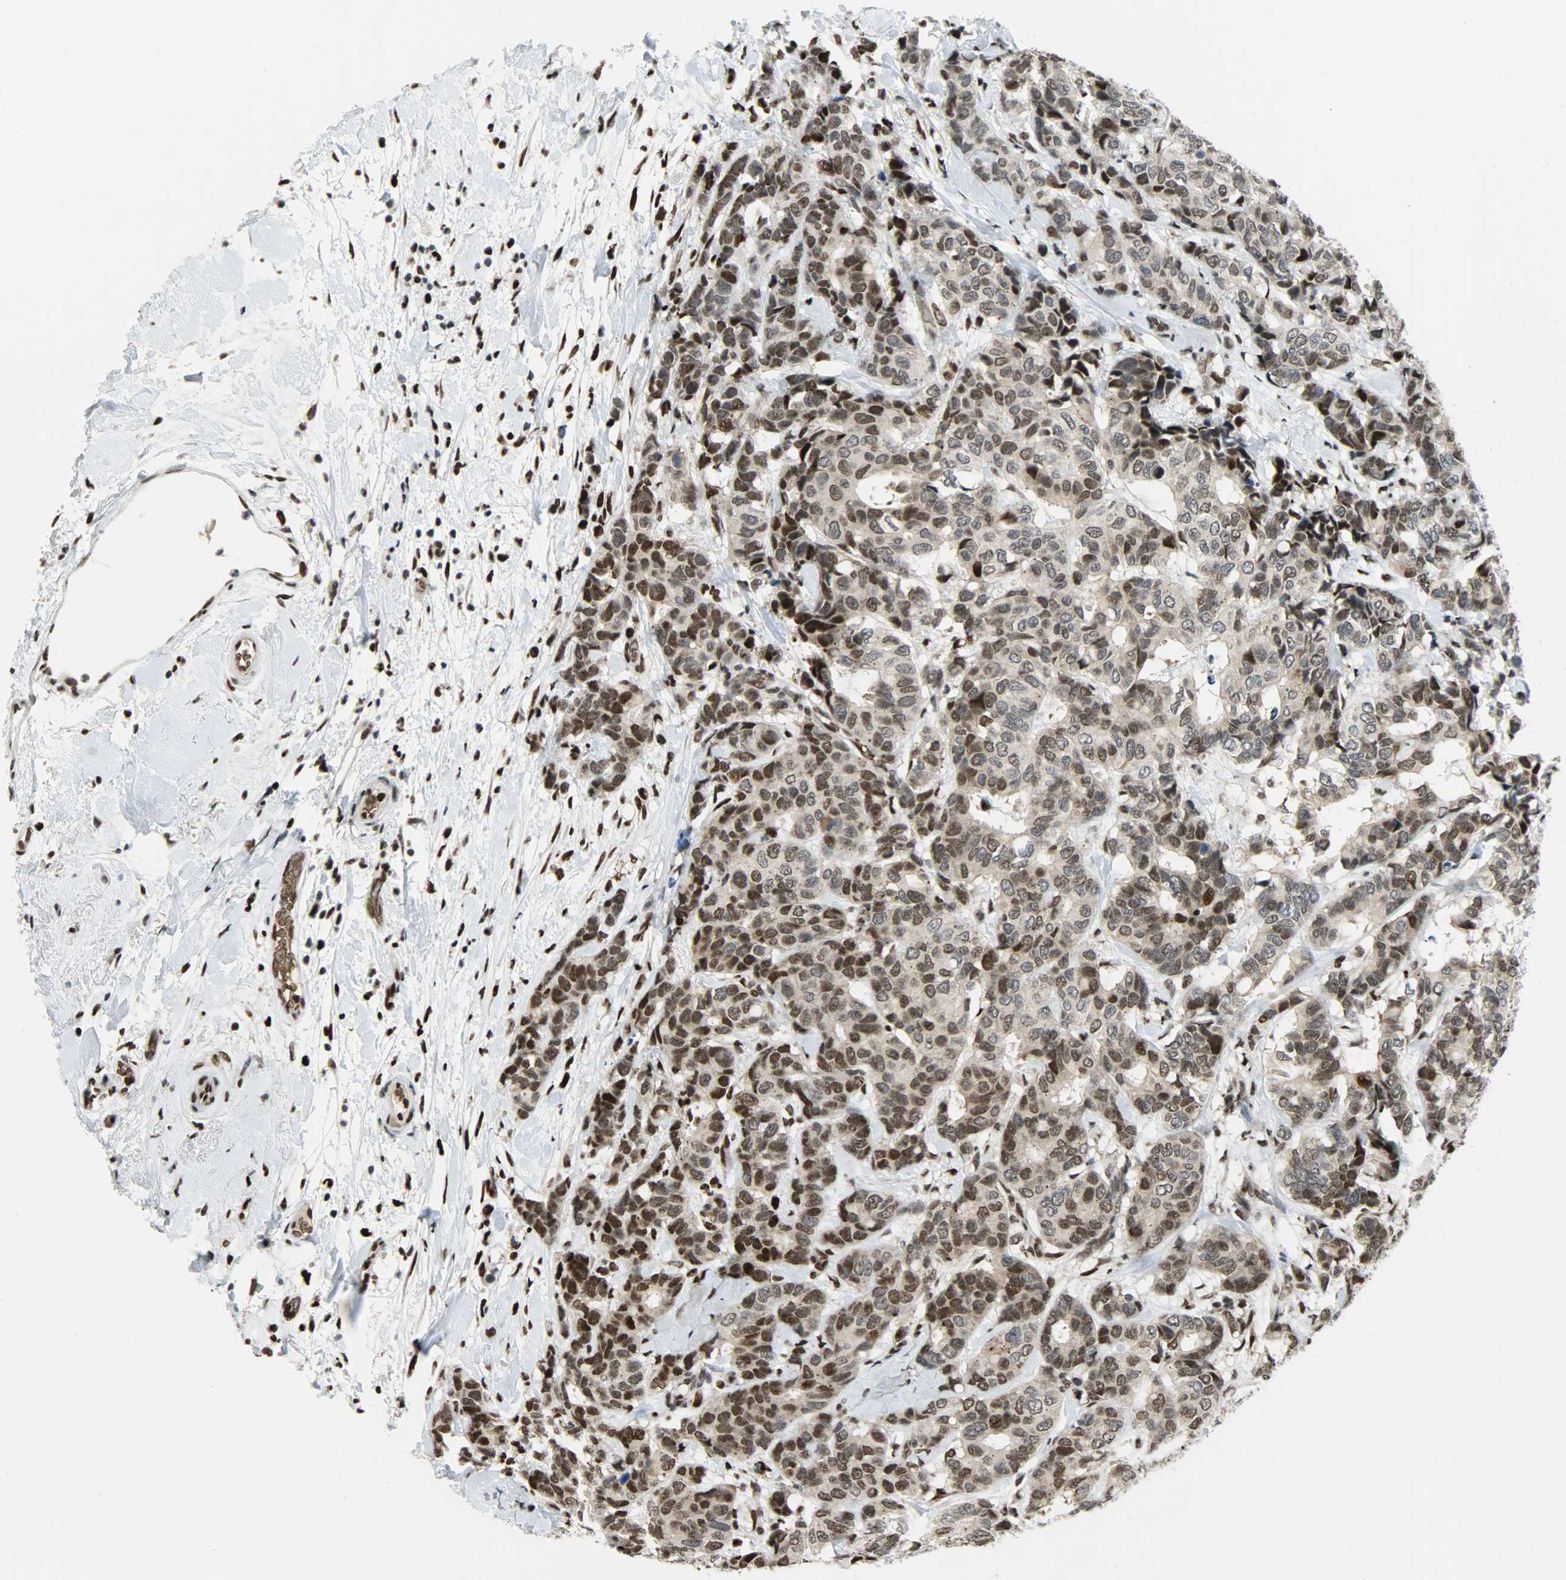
{"staining": {"intensity": "moderate", "quantity": ">75%", "location": "cytoplasmic/membranous,nuclear"}, "tissue": "breast cancer", "cell_type": "Tumor cells", "image_type": "cancer", "snomed": [{"axis": "morphology", "description": "Duct carcinoma"}, {"axis": "topography", "description": "Breast"}], "caption": "This photomicrograph exhibits immunohistochemistry (IHC) staining of breast cancer (infiltrating ductal carcinoma), with medium moderate cytoplasmic/membranous and nuclear staining in approximately >75% of tumor cells.", "gene": "SNAI1", "patient": {"sex": "female", "age": 87}}